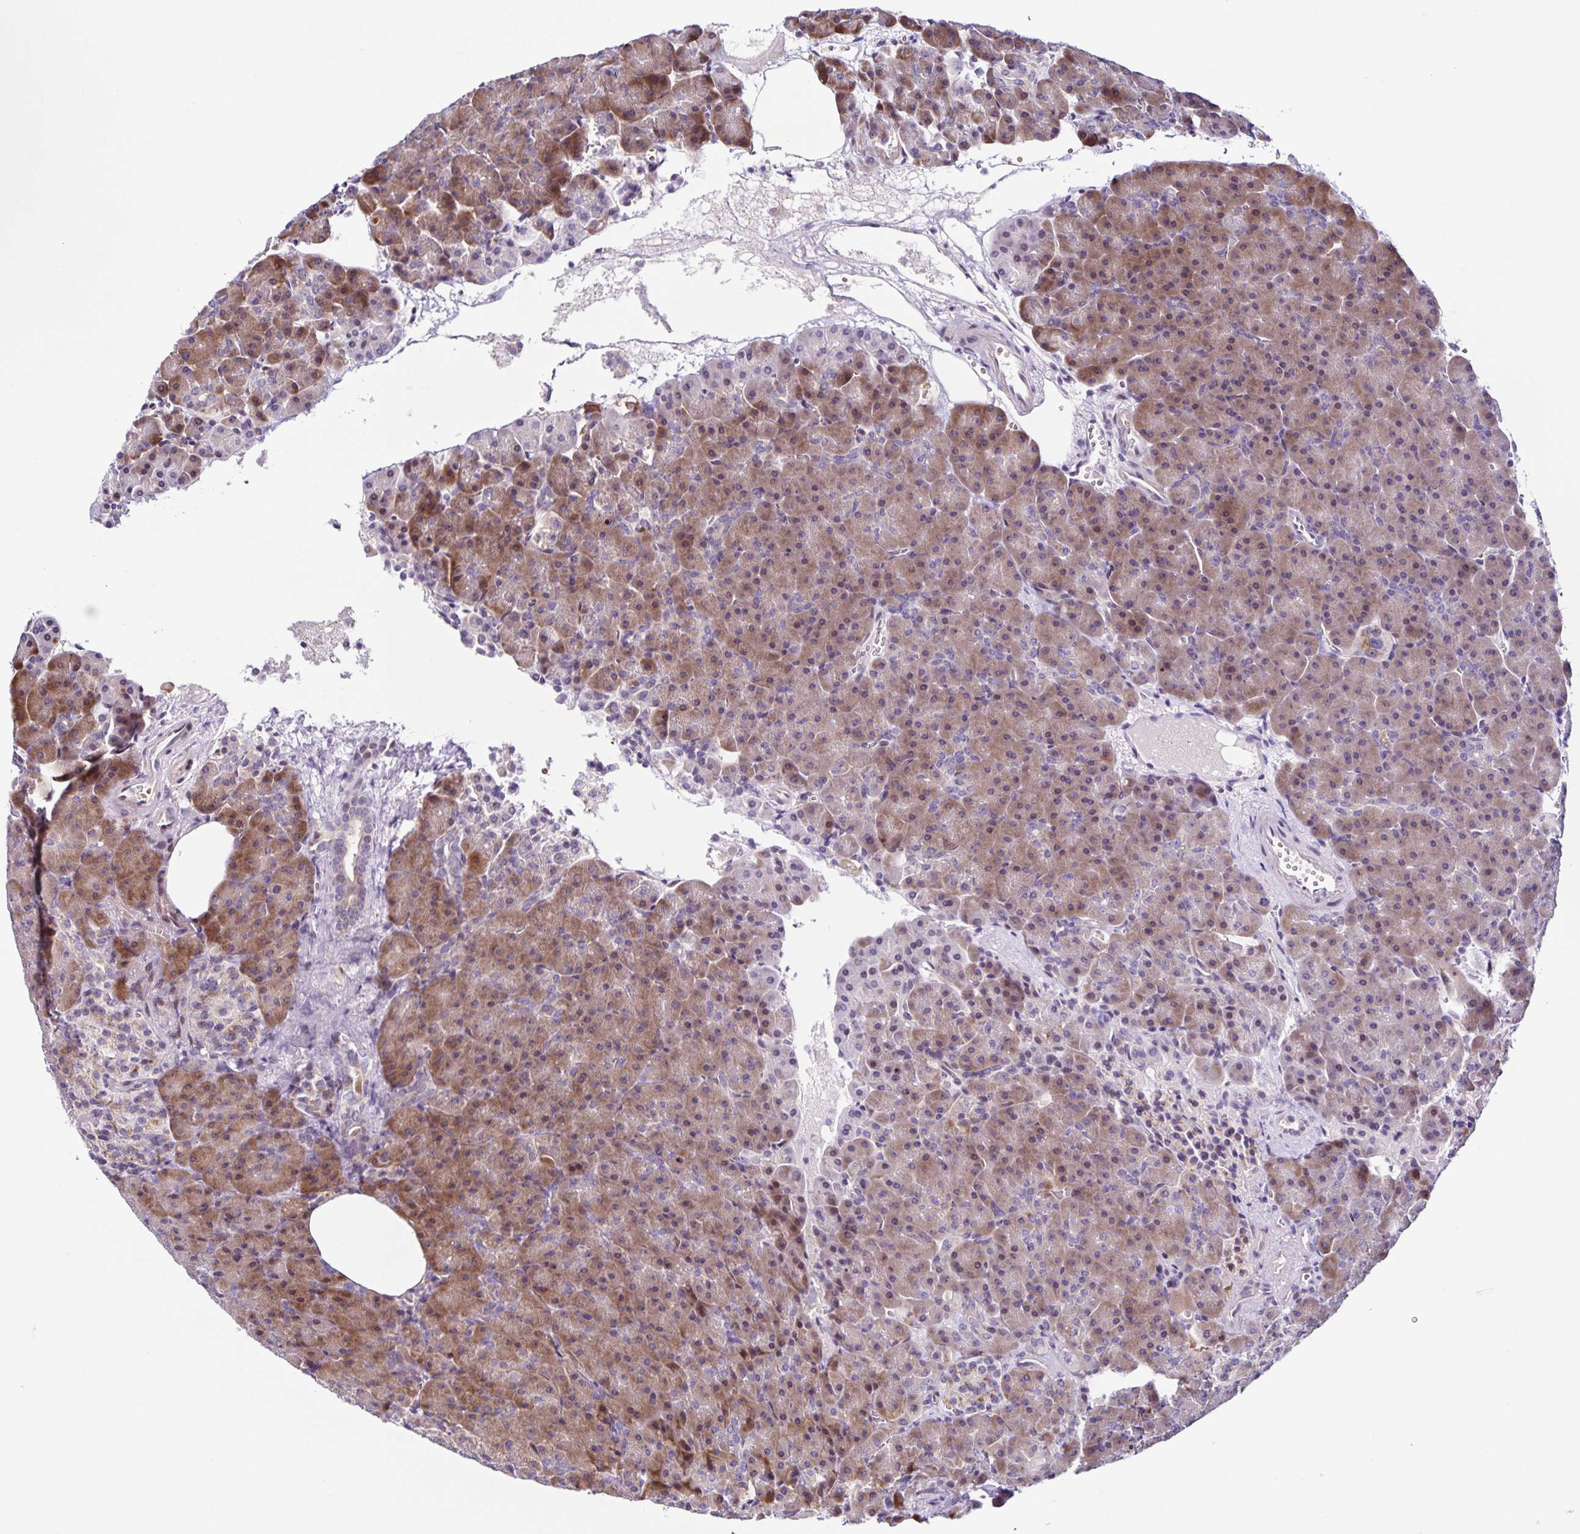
{"staining": {"intensity": "moderate", "quantity": "25%-75%", "location": "cytoplasmic/membranous"}, "tissue": "pancreas", "cell_type": "Exocrine glandular cells", "image_type": "normal", "snomed": [{"axis": "morphology", "description": "Normal tissue, NOS"}, {"axis": "topography", "description": "Pancreas"}], "caption": "Immunohistochemical staining of unremarkable pancreas demonstrates moderate cytoplasmic/membranous protein expression in approximately 25%-75% of exocrine glandular cells.", "gene": "RNFT2", "patient": {"sex": "female", "age": 74}}